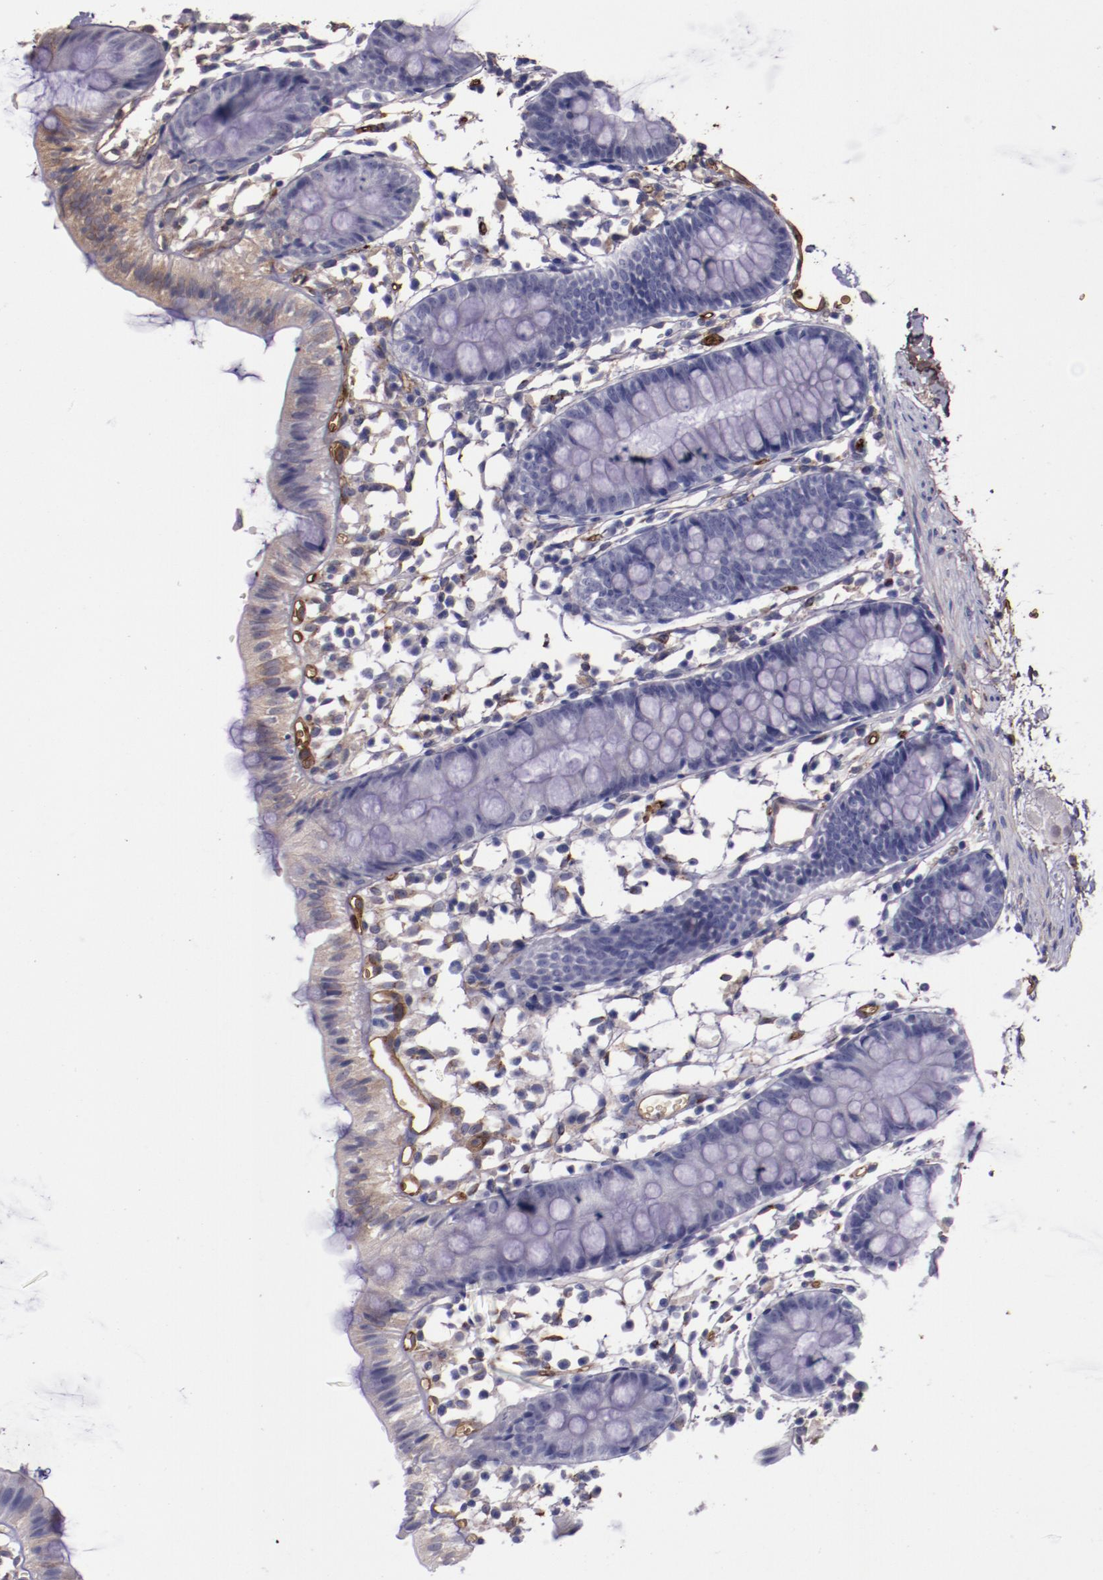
{"staining": {"intensity": "strong", "quantity": ">75%", "location": "cytoplasmic/membranous"}, "tissue": "colon", "cell_type": "Endothelial cells", "image_type": "normal", "snomed": [{"axis": "morphology", "description": "Normal tissue, NOS"}, {"axis": "topography", "description": "Colon"}], "caption": "Immunohistochemistry (IHC) (DAB) staining of normal colon shows strong cytoplasmic/membranous protein expression in about >75% of endothelial cells. (Brightfield microscopy of DAB IHC at high magnification).", "gene": "A2M", "patient": {"sex": "male", "age": 14}}